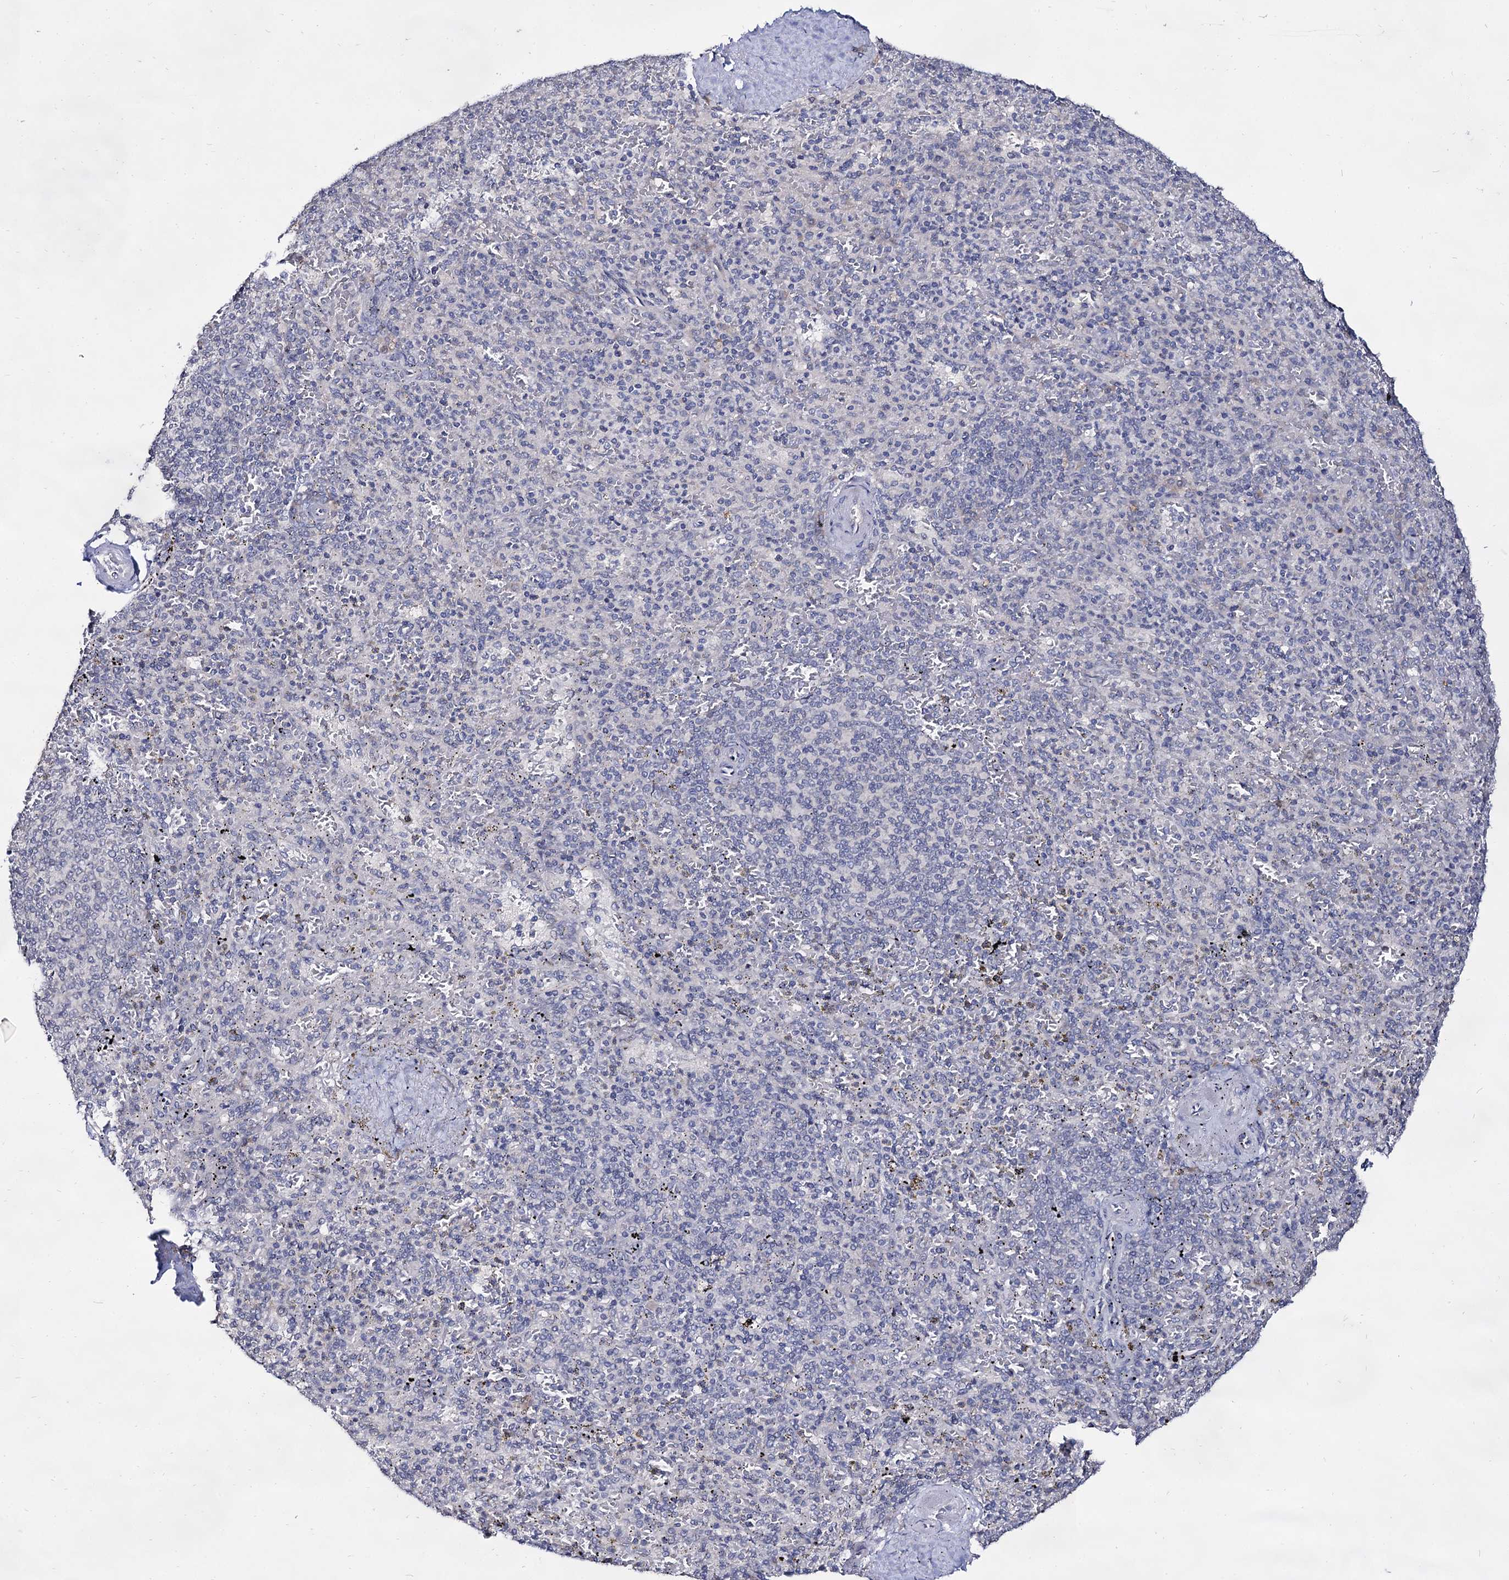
{"staining": {"intensity": "negative", "quantity": "none", "location": "none"}, "tissue": "spleen", "cell_type": "Cells in red pulp", "image_type": "normal", "snomed": [{"axis": "morphology", "description": "Normal tissue, NOS"}, {"axis": "topography", "description": "Spleen"}], "caption": "The image shows no staining of cells in red pulp in normal spleen. (DAB immunohistochemistry (IHC) with hematoxylin counter stain).", "gene": "ARFIP2", "patient": {"sex": "male", "age": 82}}